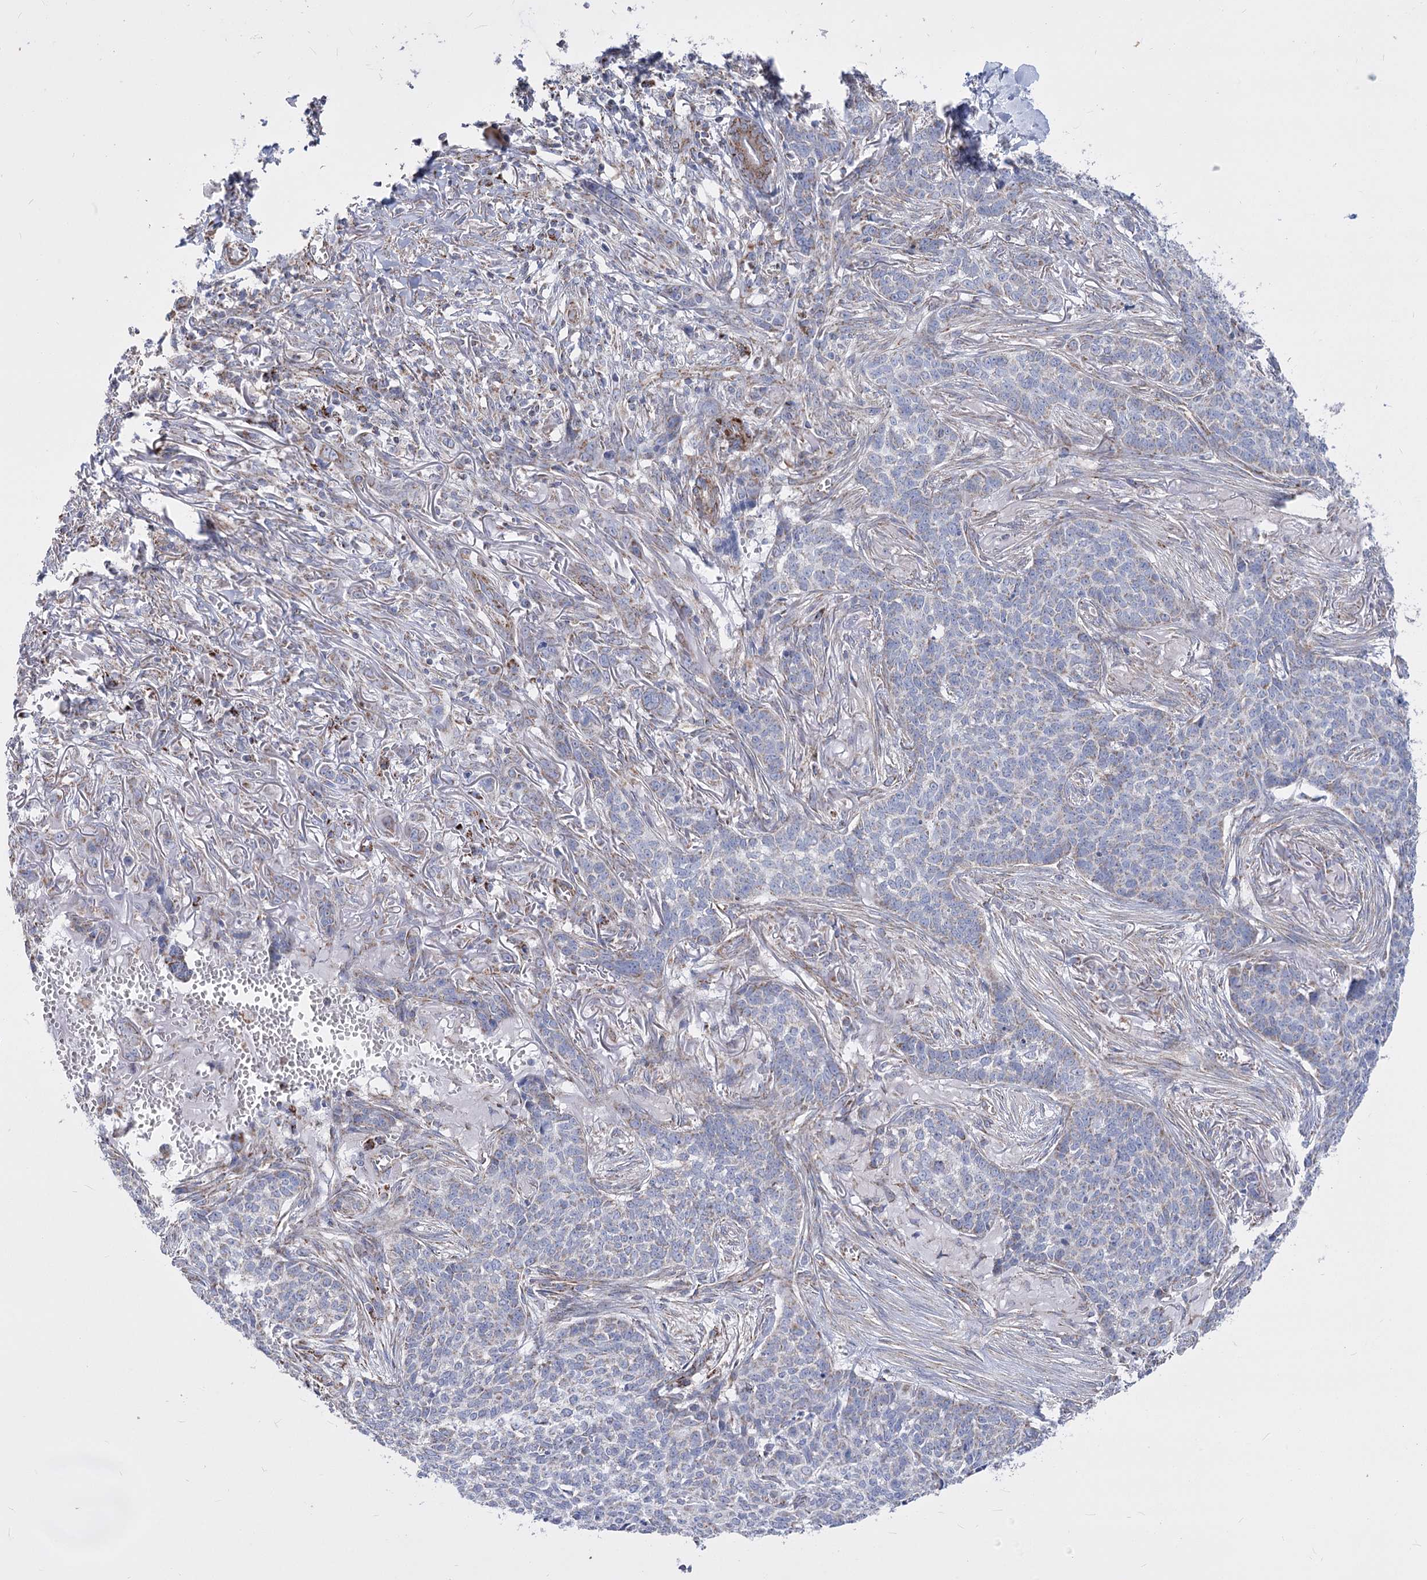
{"staining": {"intensity": "negative", "quantity": "none", "location": "none"}, "tissue": "skin cancer", "cell_type": "Tumor cells", "image_type": "cancer", "snomed": [{"axis": "morphology", "description": "Basal cell carcinoma"}, {"axis": "topography", "description": "Skin"}], "caption": "There is no significant expression in tumor cells of basal cell carcinoma (skin). (DAB (3,3'-diaminobenzidine) IHC, high magnification).", "gene": "PDHB", "patient": {"sex": "male", "age": 85}}